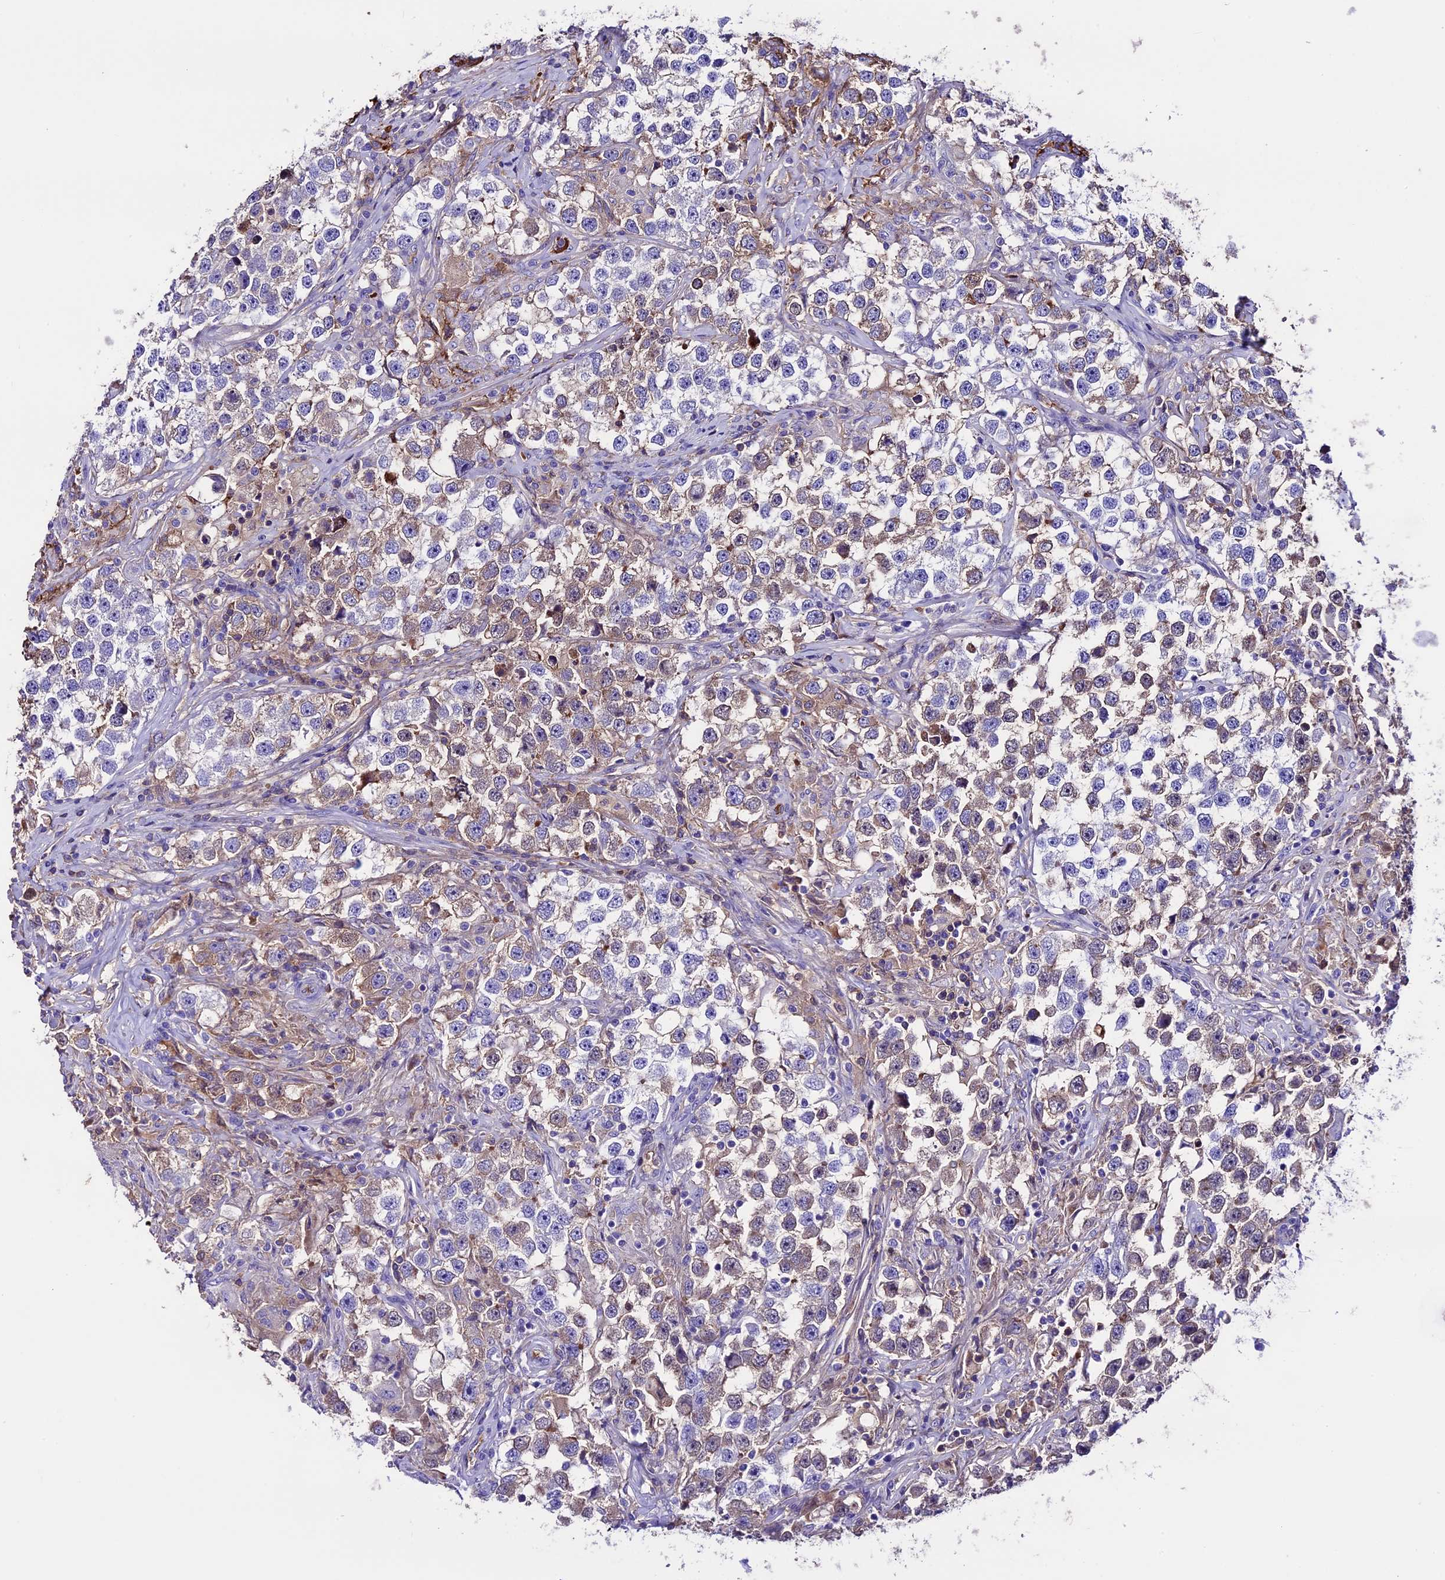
{"staining": {"intensity": "weak", "quantity": "<25%", "location": "cytoplasmic/membranous"}, "tissue": "testis cancer", "cell_type": "Tumor cells", "image_type": "cancer", "snomed": [{"axis": "morphology", "description": "Seminoma, NOS"}, {"axis": "topography", "description": "Testis"}], "caption": "This is an immunohistochemistry (IHC) histopathology image of testis seminoma. There is no staining in tumor cells.", "gene": "TCP11L2", "patient": {"sex": "male", "age": 46}}